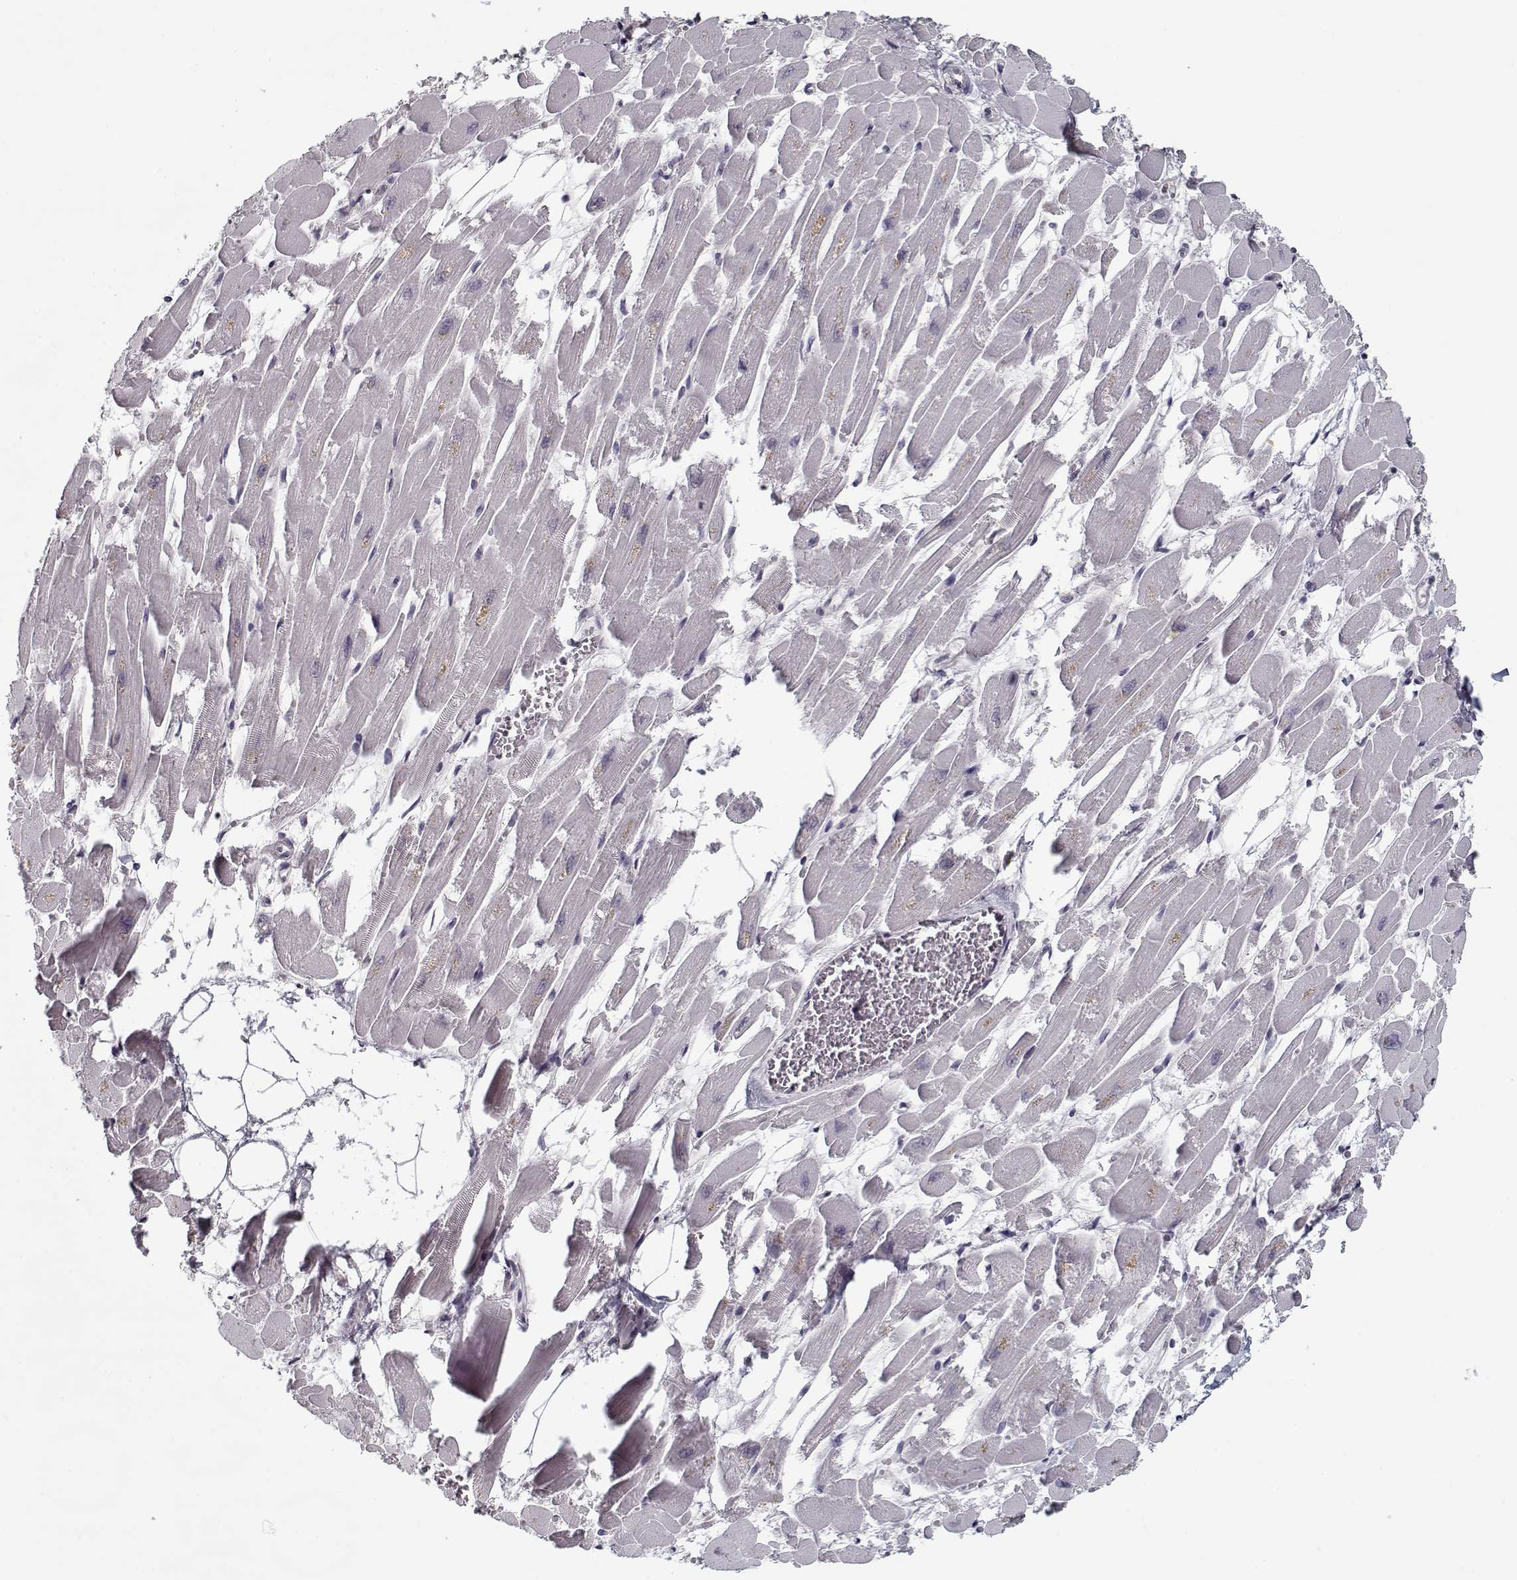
{"staining": {"intensity": "weak", "quantity": "<25%", "location": "nuclear"}, "tissue": "heart muscle", "cell_type": "Cardiomyocytes", "image_type": "normal", "snomed": [{"axis": "morphology", "description": "Normal tissue, NOS"}, {"axis": "topography", "description": "Heart"}], "caption": "Protein analysis of benign heart muscle displays no significant positivity in cardiomyocytes.", "gene": "TESPA1", "patient": {"sex": "female", "age": 52}}